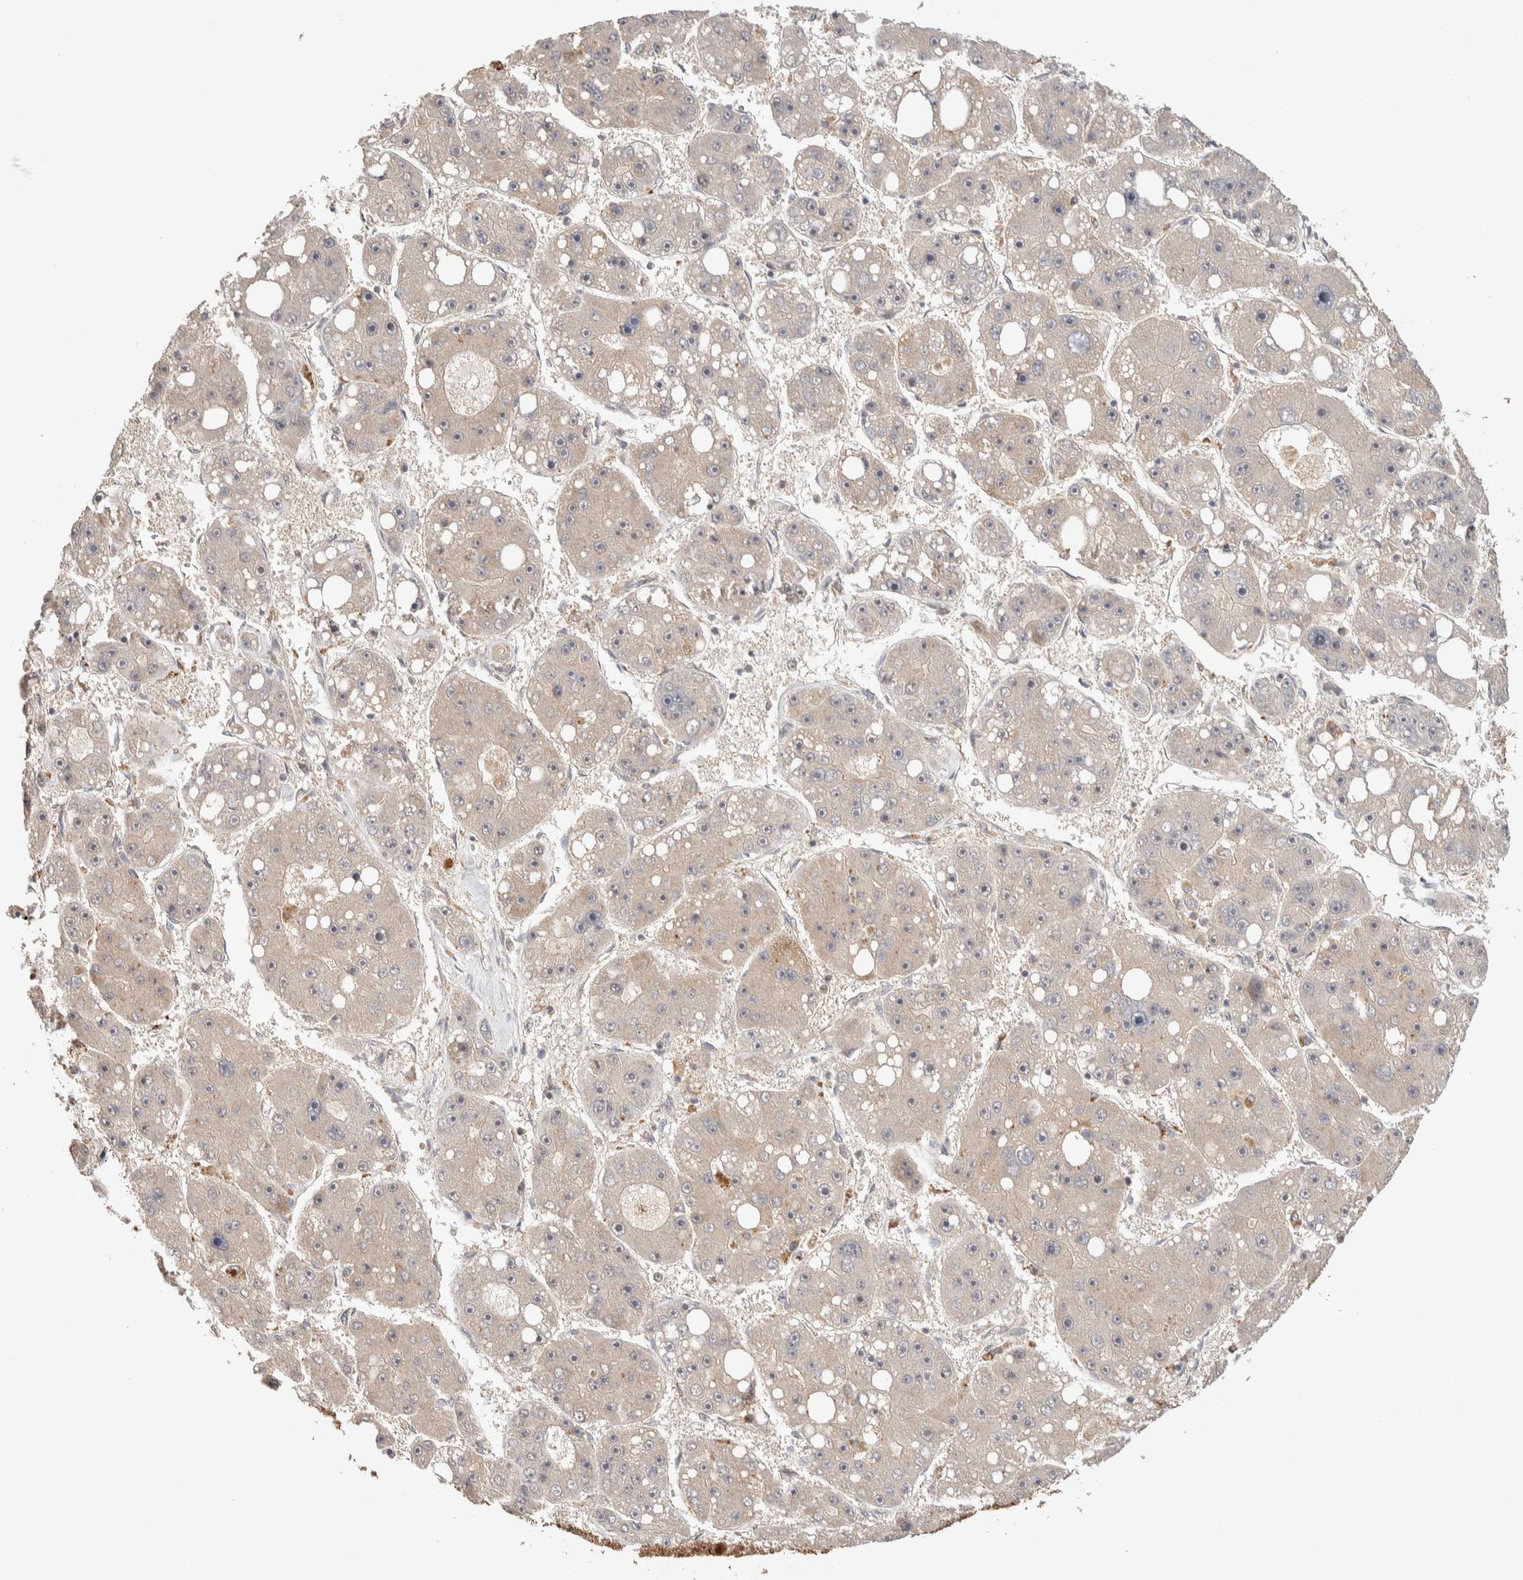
{"staining": {"intensity": "negative", "quantity": "none", "location": "none"}, "tissue": "liver cancer", "cell_type": "Tumor cells", "image_type": "cancer", "snomed": [{"axis": "morphology", "description": "Carcinoma, Hepatocellular, NOS"}, {"axis": "topography", "description": "Liver"}], "caption": "IHC of liver cancer (hepatocellular carcinoma) reveals no positivity in tumor cells.", "gene": "CASK", "patient": {"sex": "female", "age": 61}}